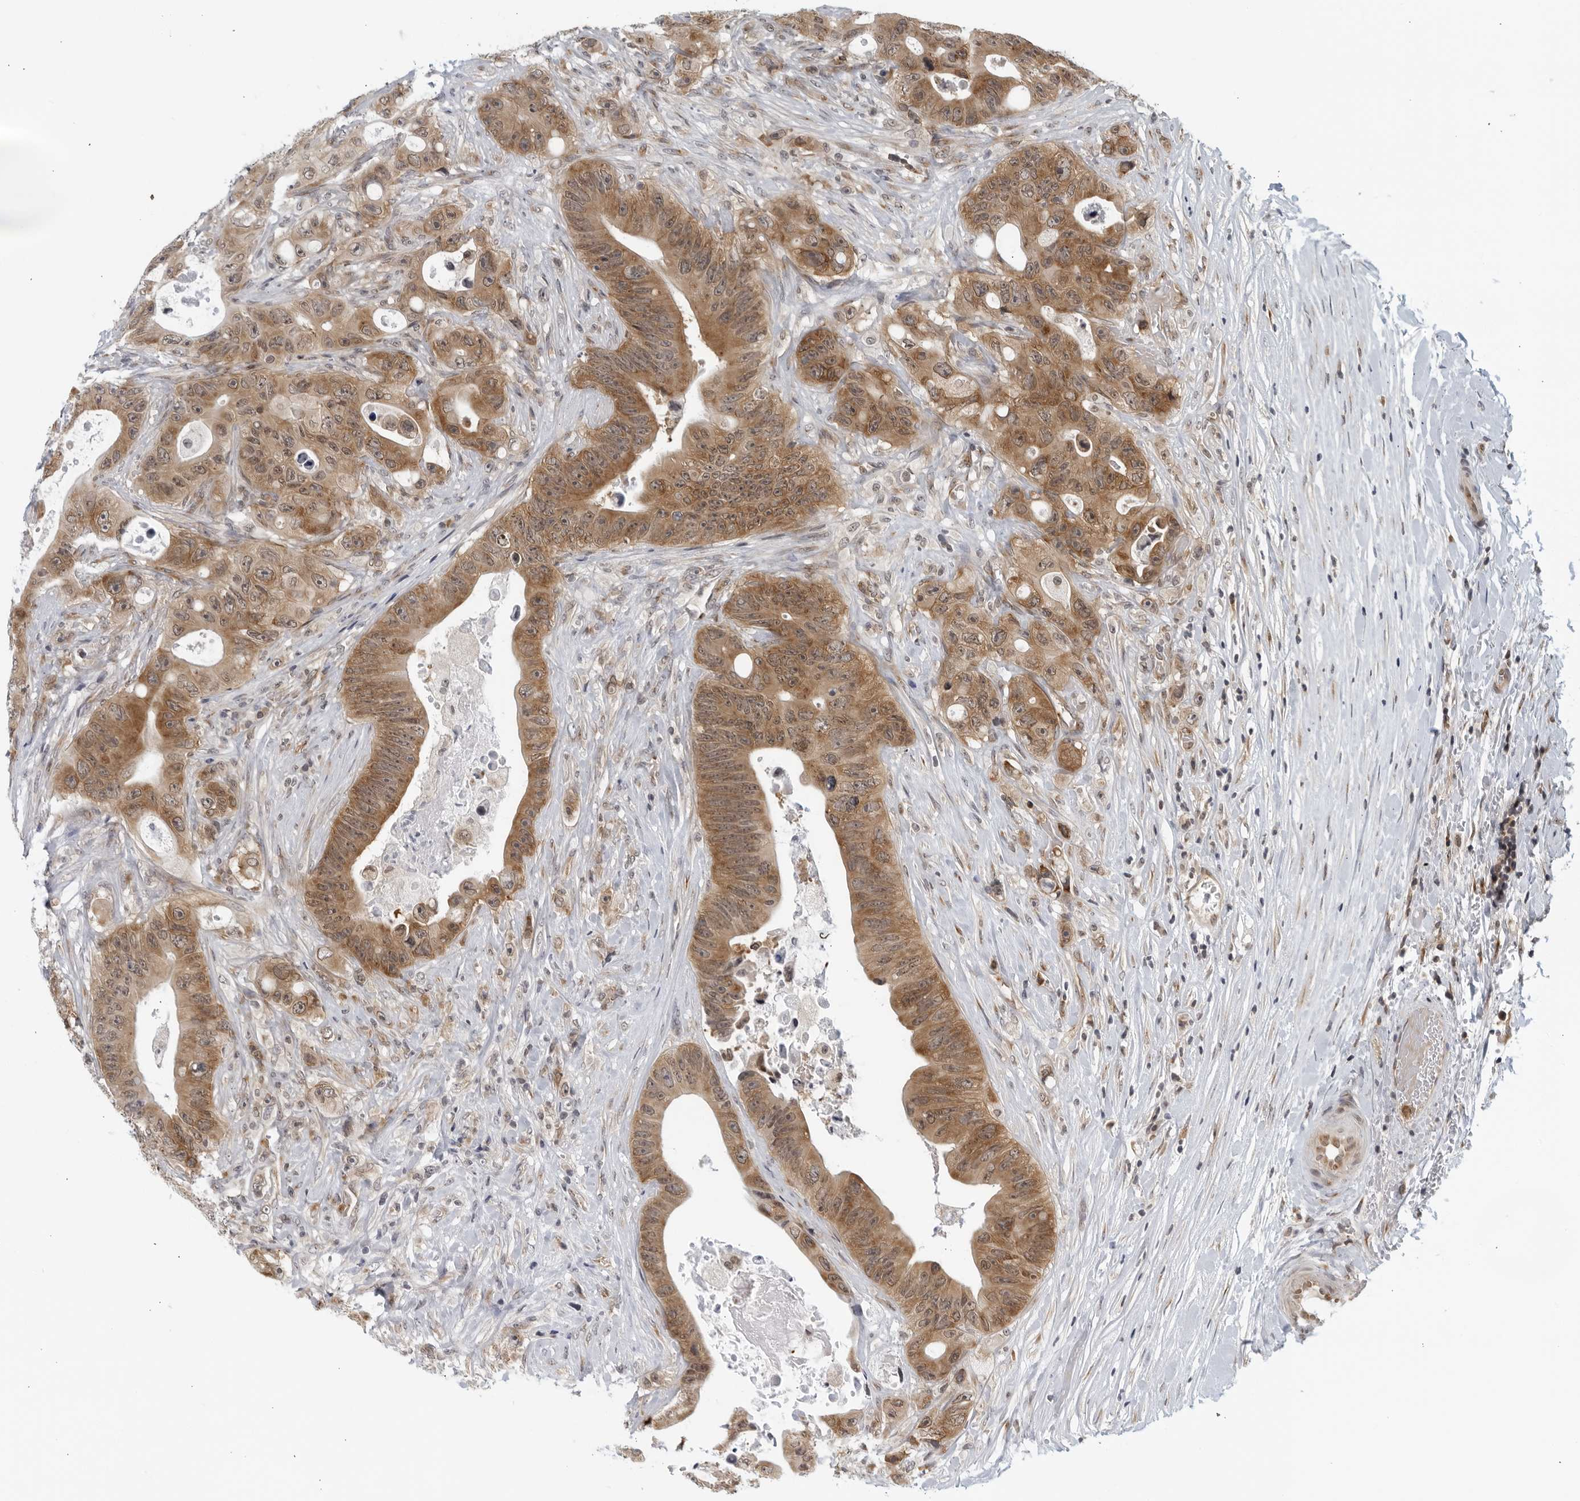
{"staining": {"intensity": "moderate", "quantity": ">75%", "location": "cytoplasmic/membranous"}, "tissue": "colorectal cancer", "cell_type": "Tumor cells", "image_type": "cancer", "snomed": [{"axis": "morphology", "description": "Adenocarcinoma, NOS"}, {"axis": "topography", "description": "Colon"}], "caption": "Immunohistochemical staining of colorectal adenocarcinoma displays medium levels of moderate cytoplasmic/membranous protein expression in approximately >75% of tumor cells.", "gene": "RC3H1", "patient": {"sex": "female", "age": 46}}